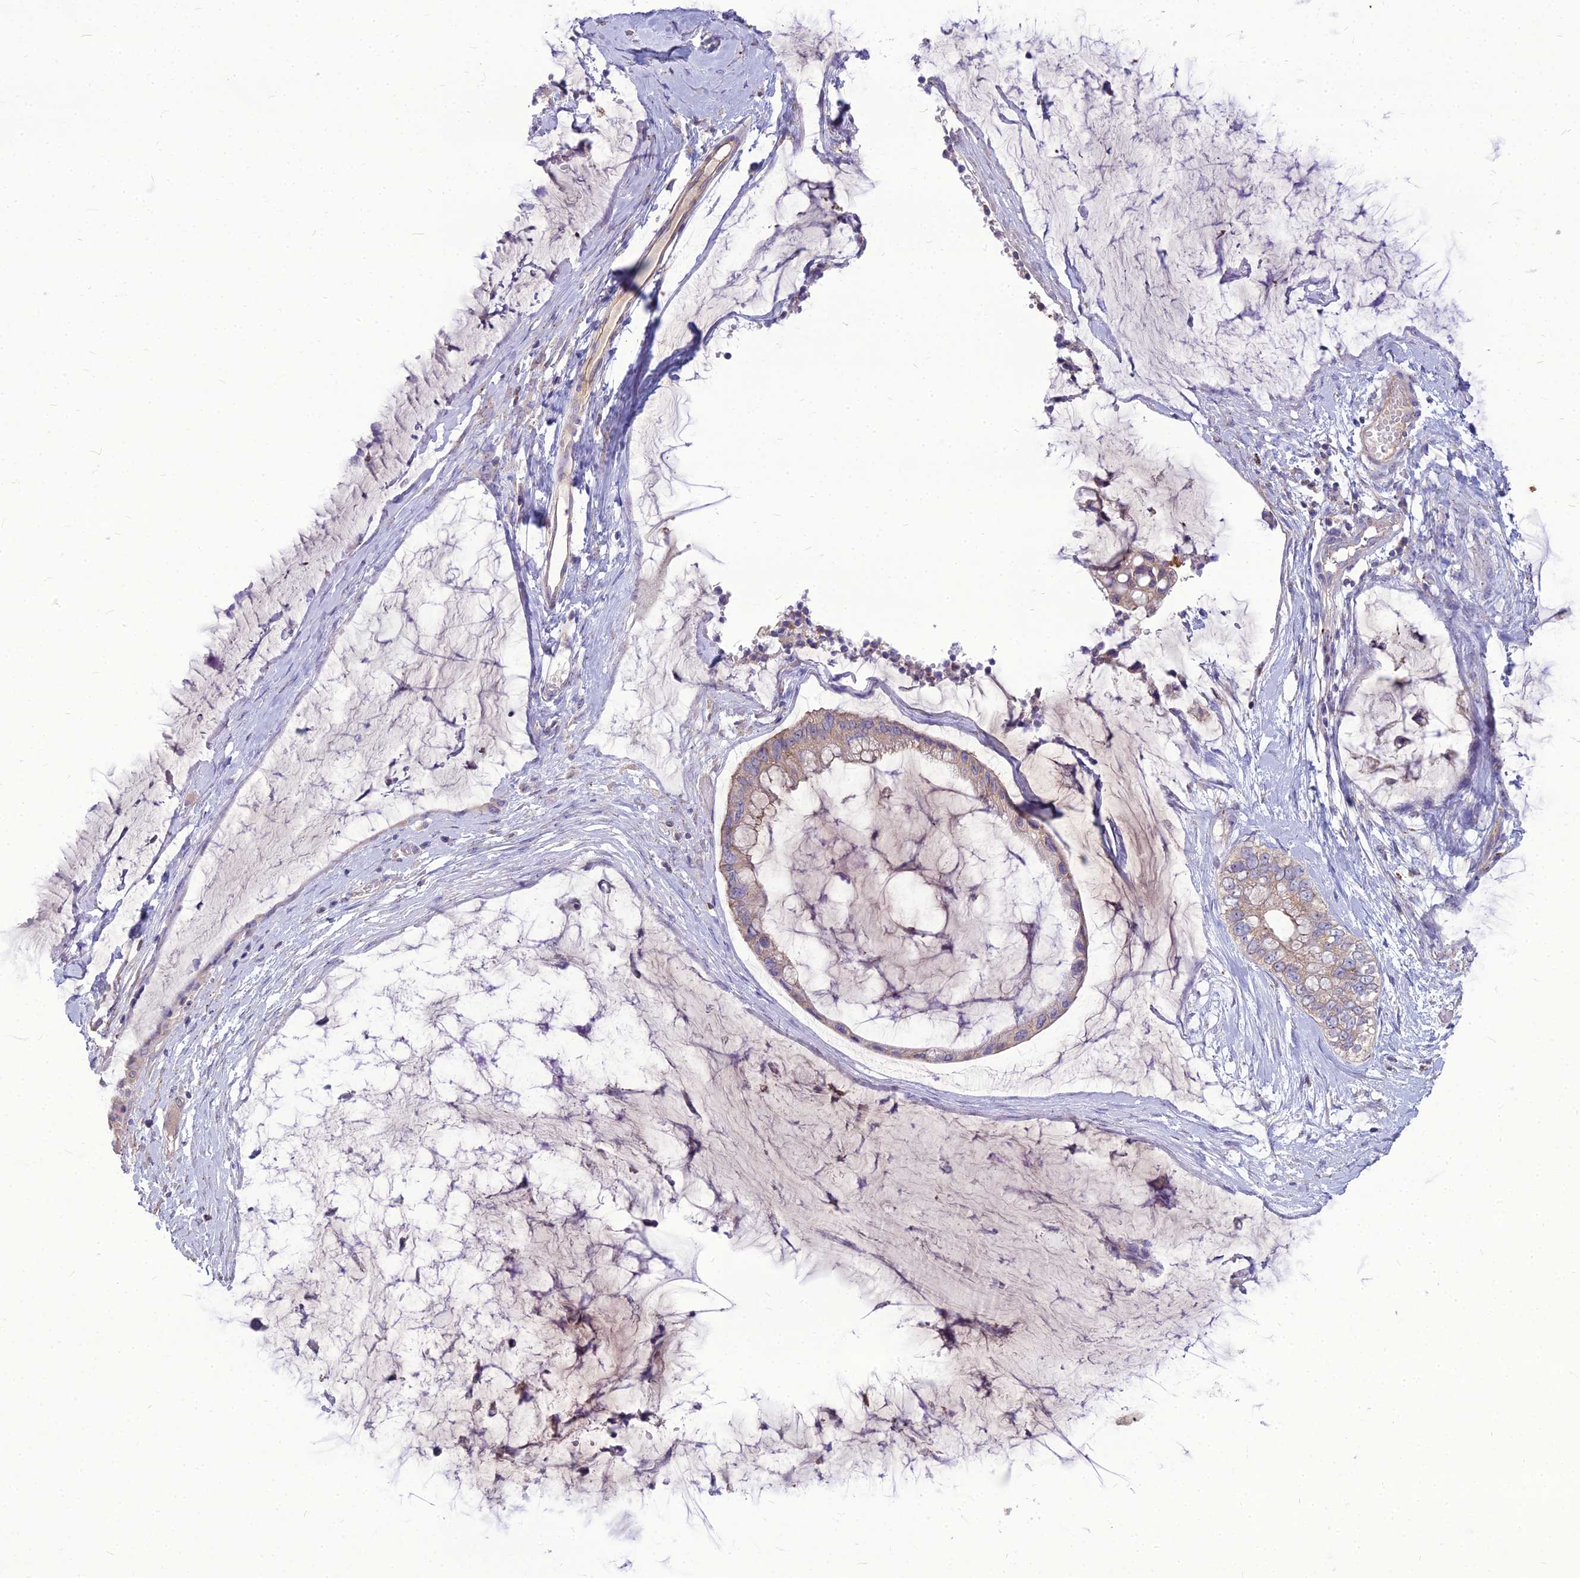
{"staining": {"intensity": "weak", "quantity": "25%-75%", "location": "cytoplasmic/membranous"}, "tissue": "ovarian cancer", "cell_type": "Tumor cells", "image_type": "cancer", "snomed": [{"axis": "morphology", "description": "Cystadenocarcinoma, mucinous, NOS"}, {"axis": "topography", "description": "Ovary"}], "caption": "IHC staining of ovarian cancer (mucinous cystadenocarcinoma), which shows low levels of weak cytoplasmic/membranous positivity in approximately 25%-75% of tumor cells indicating weak cytoplasmic/membranous protein staining. The staining was performed using DAB (3,3'-diaminobenzidine) (brown) for protein detection and nuclei were counterstained in hematoxylin (blue).", "gene": "PCED1B", "patient": {"sex": "female", "age": 39}}